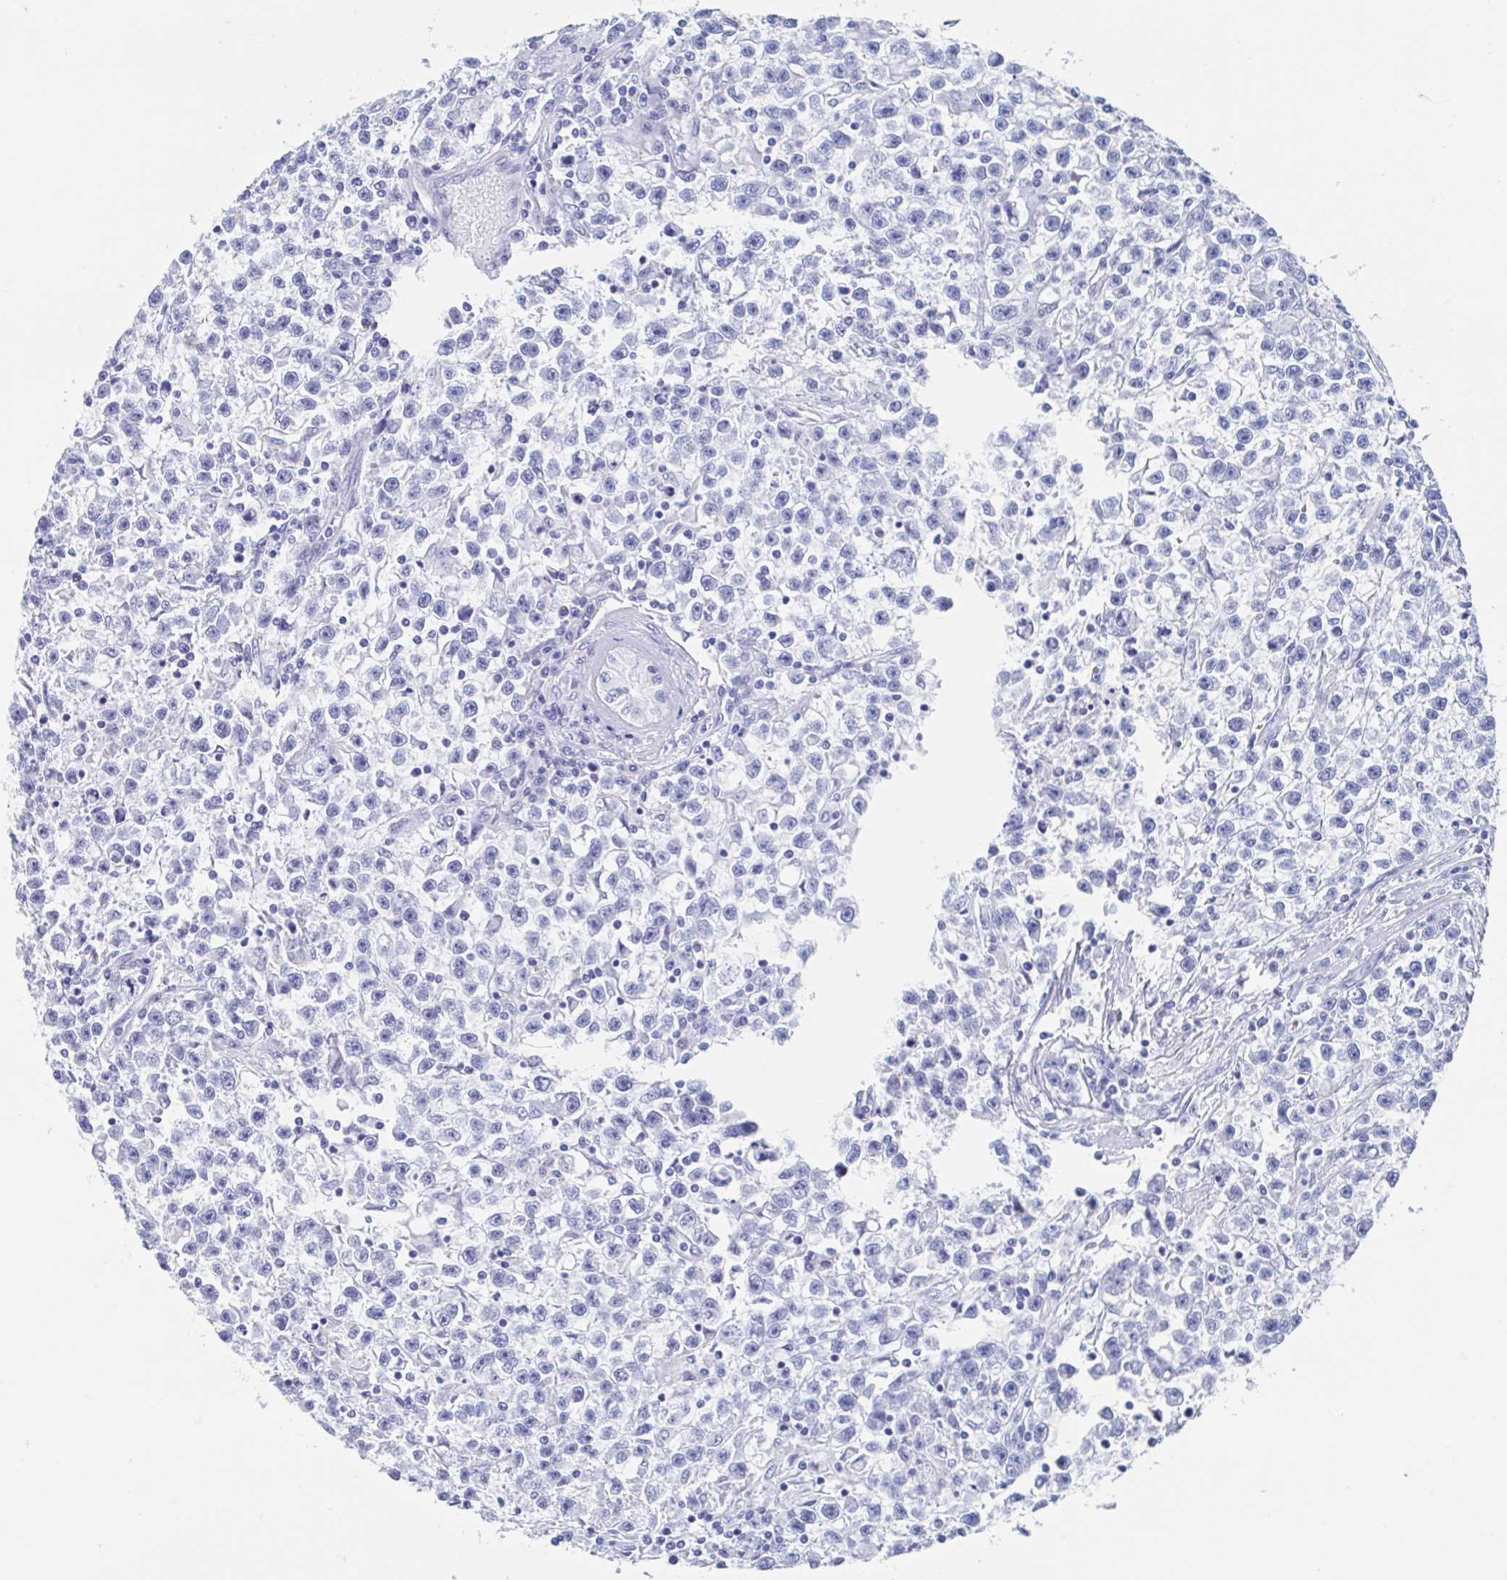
{"staining": {"intensity": "negative", "quantity": "none", "location": "none"}, "tissue": "testis cancer", "cell_type": "Tumor cells", "image_type": "cancer", "snomed": [{"axis": "morphology", "description": "Seminoma, NOS"}, {"axis": "topography", "description": "Testis"}], "caption": "Immunohistochemistry micrograph of testis seminoma stained for a protein (brown), which displays no expression in tumor cells. (IHC, brightfield microscopy, high magnification).", "gene": "HDGFL1", "patient": {"sex": "male", "age": 31}}